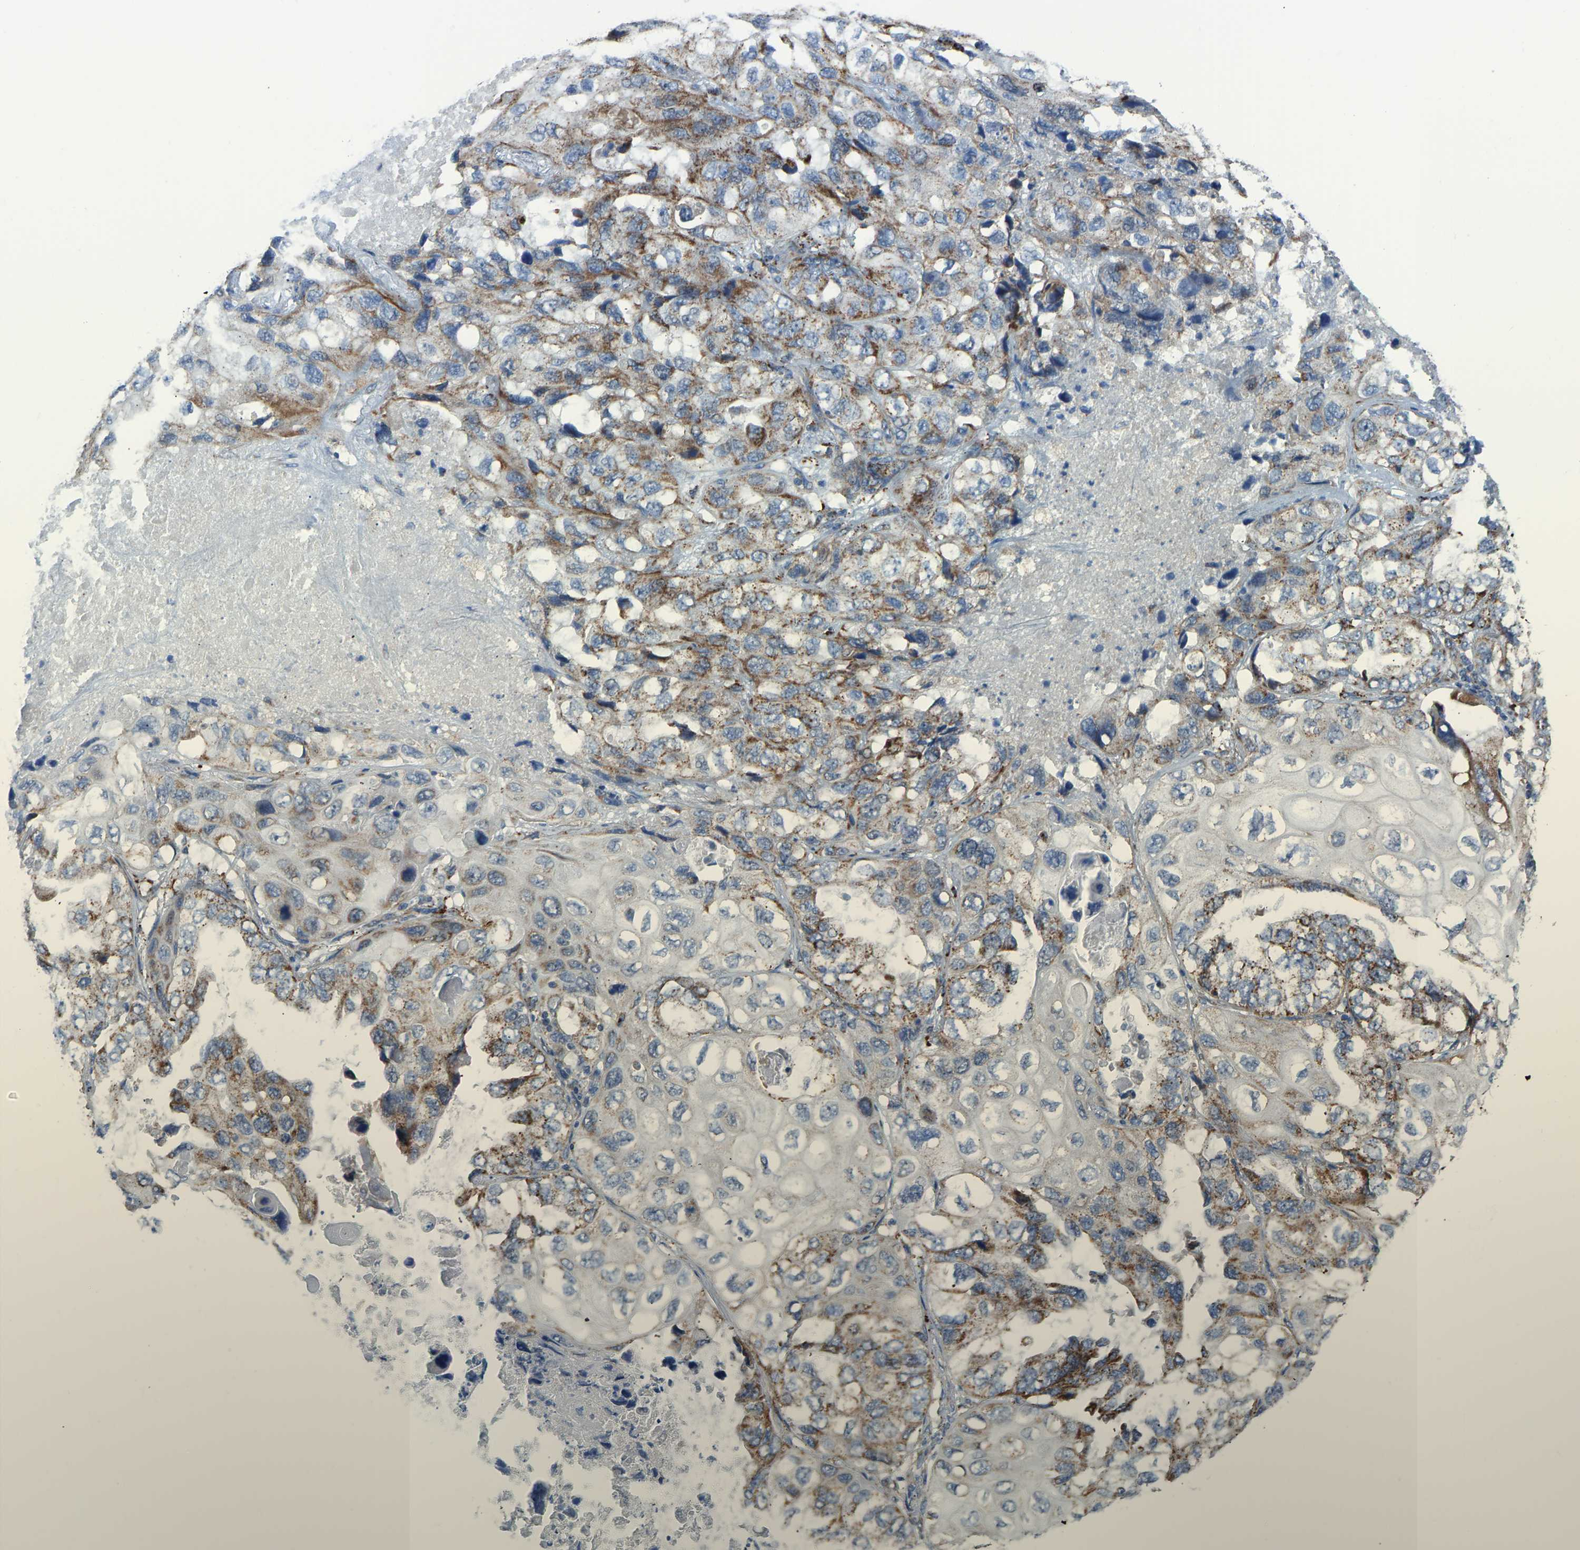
{"staining": {"intensity": "moderate", "quantity": ">75%", "location": "cytoplasmic/membranous"}, "tissue": "lung cancer", "cell_type": "Tumor cells", "image_type": "cancer", "snomed": [{"axis": "morphology", "description": "Squamous cell carcinoma, NOS"}, {"axis": "topography", "description": "Lung"}], "caption": "Immunohistochemical staining of human lung cancer reveals moderate cytoplasmic/membranous protein staining in approximately >75% of tumor cells.", "gene": "SMIM20", "patient": {"sex": "female", "age": 73}}